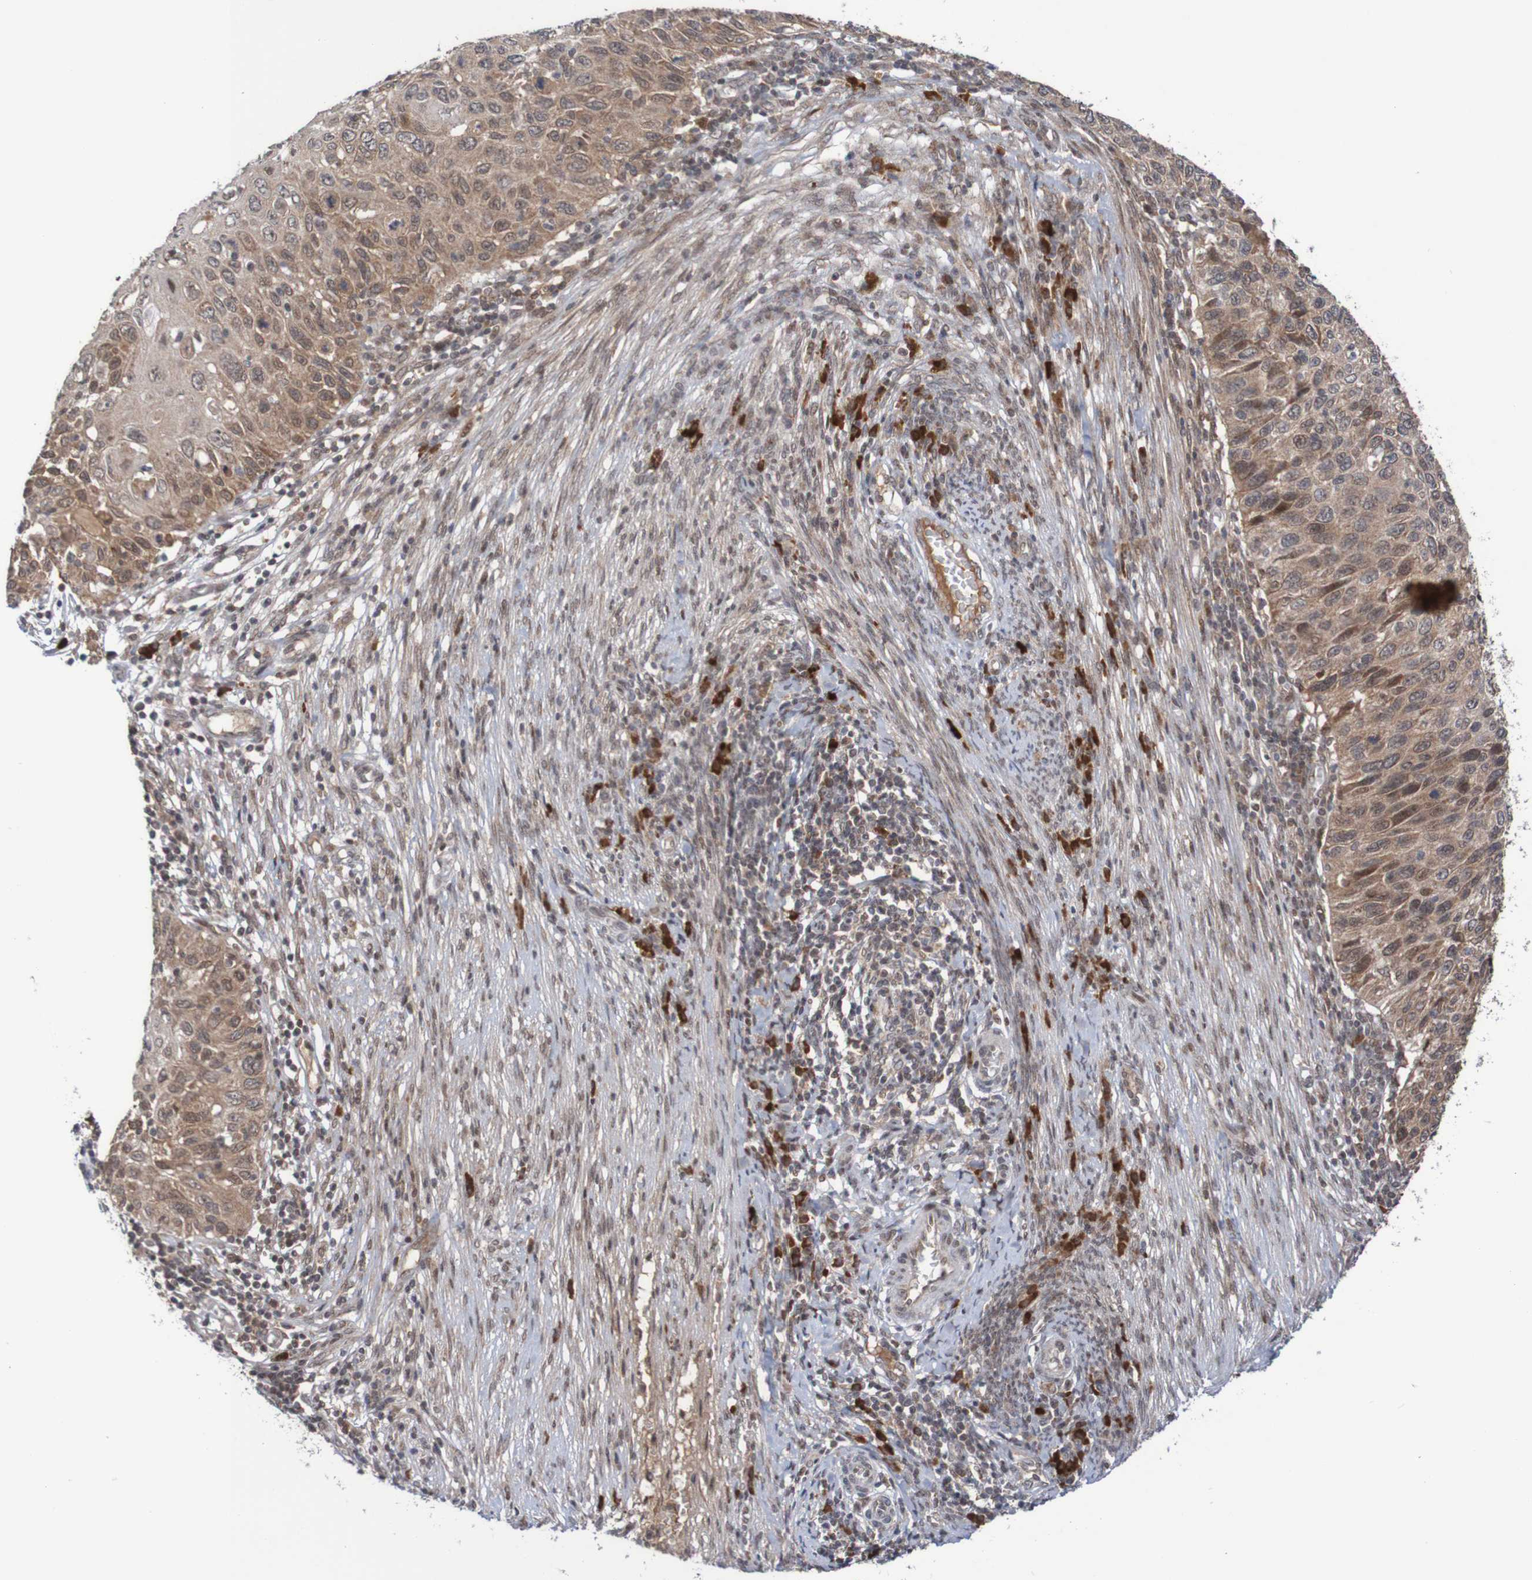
{"staining": {"intensity": "weak", "quantity": ">75%", "location": "cytoplasmic/membranous"}, "tissue": "cervical cancer", "cell_type": "Tumor cells", "image_type": "cancer", "snomed": [{"axis": "morphology", "description": "Squamous cell carcinoma, NOS"}, {"axis": "topography", "description": "Cervix"}], "caption": "Cervical cancer (squamous cell carcinoma) tissue demonstrates weak cytoplasmic/membranous staining in approximately >75% of tumor cells, visualized by immunohistochemistry. The staining was performed using DAB (3,3'-diaminobenzidine) to visualize the protein expression in brown, while the nuclei were stained in blue with hematoxylin (Magnification: 20x).", "gene": "ITLN1", "patient": {"sex": "female", "age": 70}}